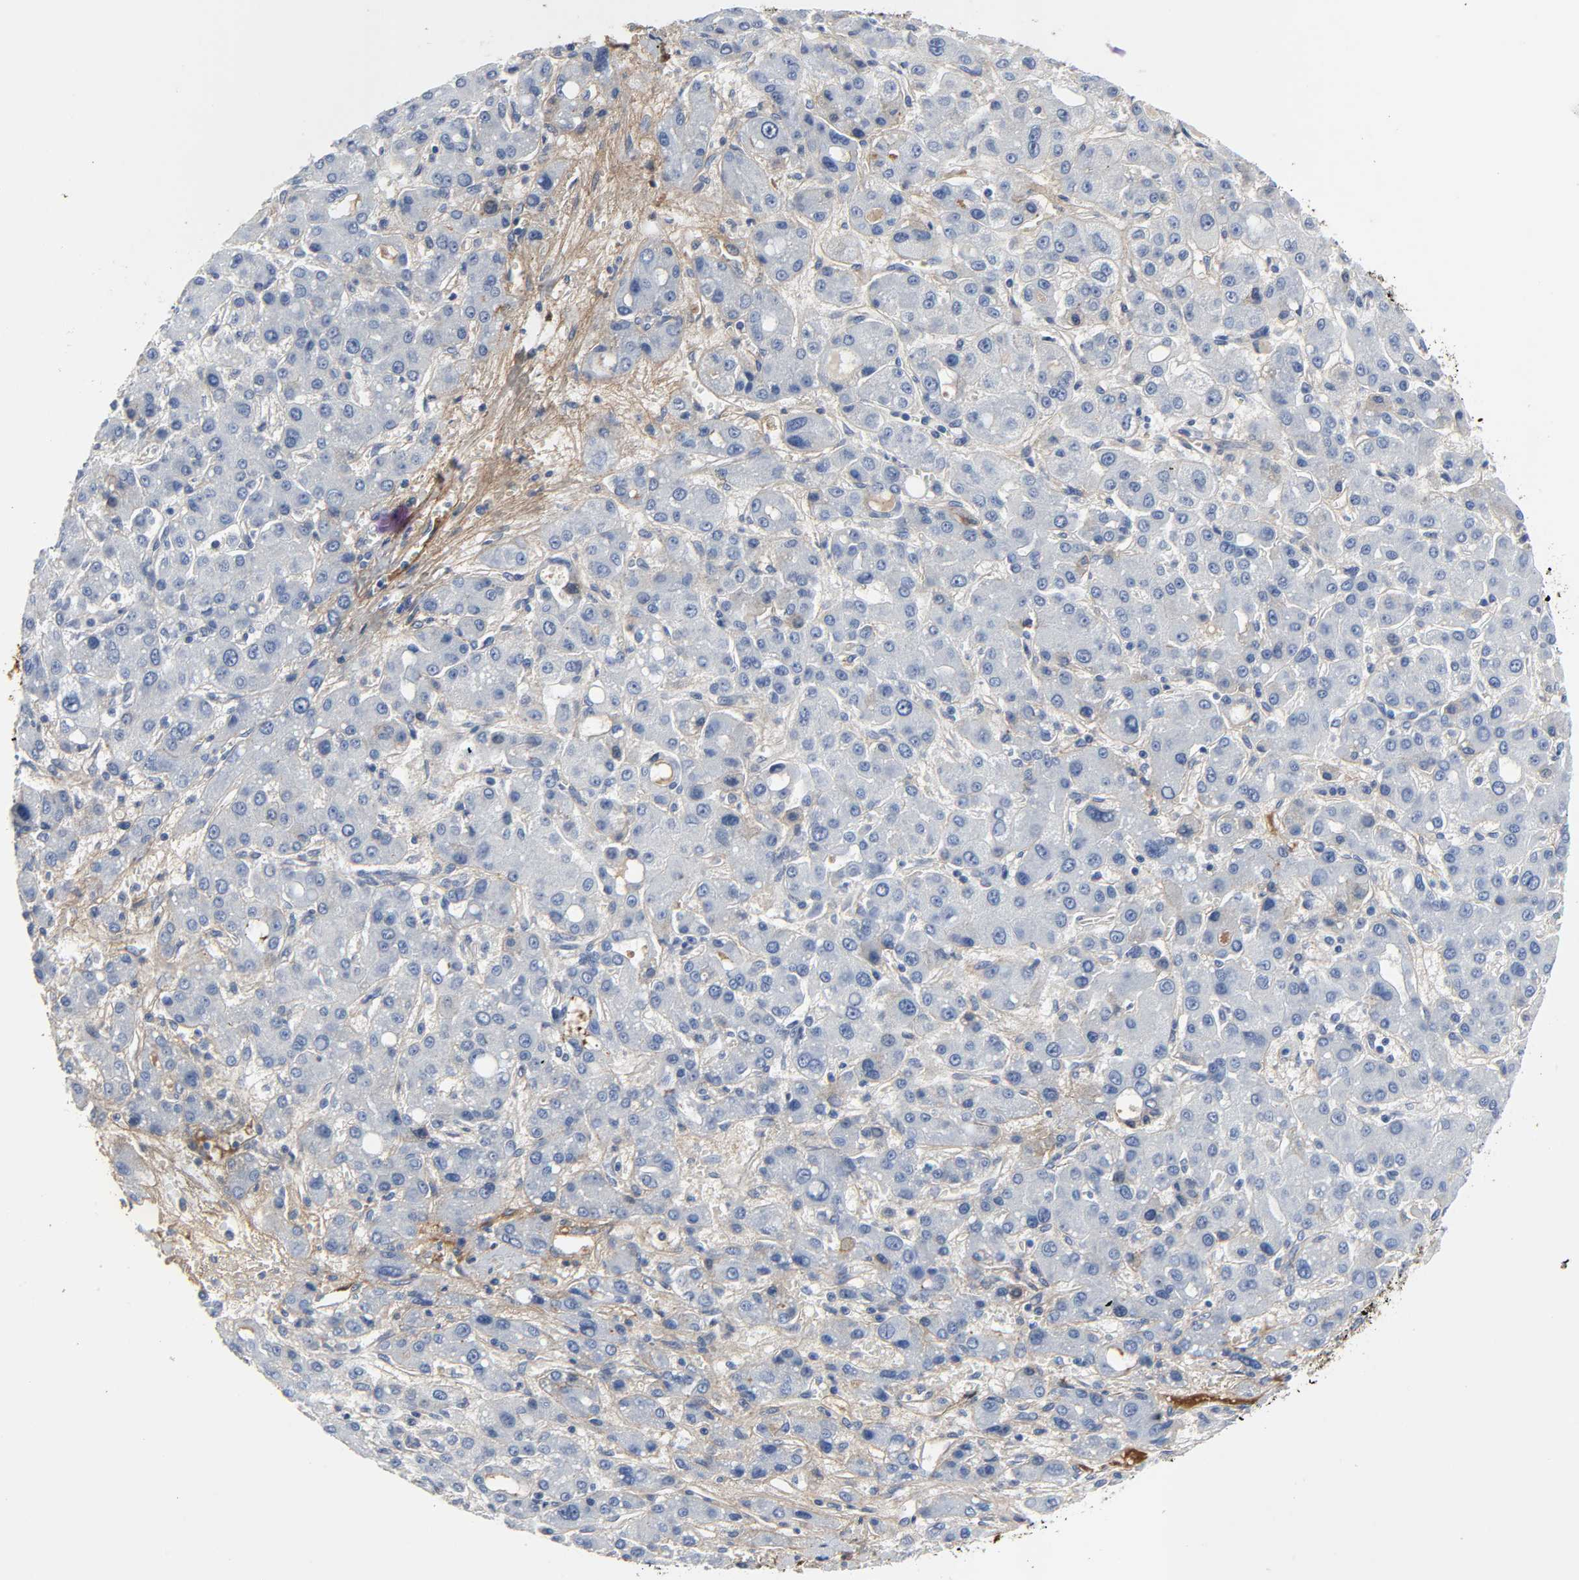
{"staining": {"intensity": "negative", "quantity": "none", "location": "none"}, "tissue": "liver cancer", "cell_type": "Tumor cells", "image_type": "cancer", "snomed": [{"axis": "morphology", "description": "Carcinoma, Hepatocellular, NOS"}, {"axis": "topography", "description": "Liver"}], "caption": "Immunohistochemistry (IHC) image of neoplastic tissue: hepatocellular carcinoma (liver) stained with DAB demonstrates no significant protein expression in tumor cells. The staining was performed using DAB (3,3'-diaminobenzidine) to visualize the protein expression in brown, while the nuclei were stained in blue with hematoxylin (Magnification: 20x).", "gene": "FBLN1", "patient": {"sex": "male", "age": 55}}